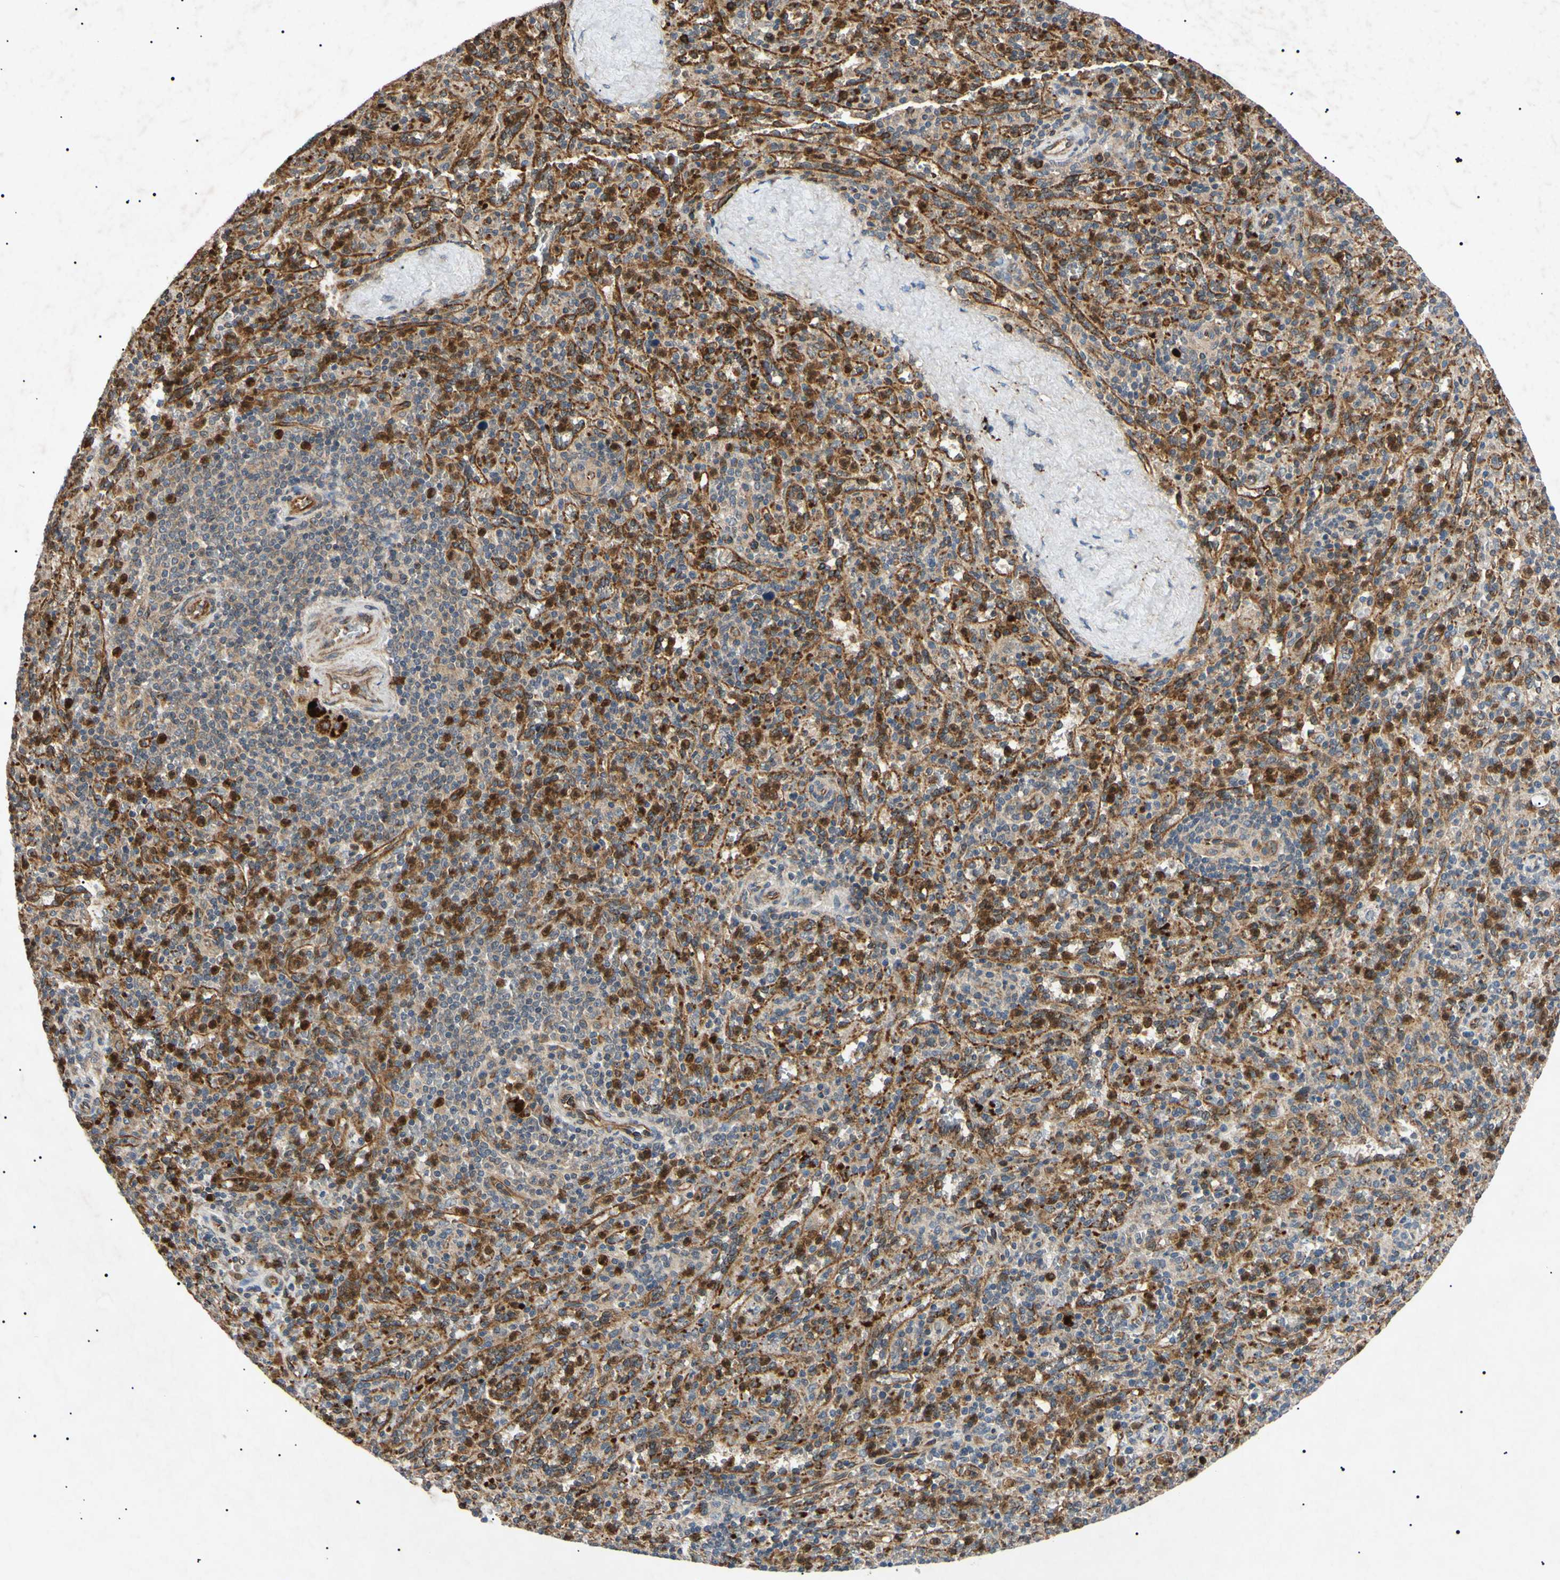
{"staining": {"intensity": "moderate", "quantity": "25%-75%", "location": "cytoplasmic/membranous,nuclear"}, "tissue": "spleen", "cell_type": "Cells in red pulp", "image_type": "normal", "snomed": [{"axis": "morphology", "description": "Normal tissue, NOS"}, {"axis": "topography", "description": "Spleen"}], "caption": "High-power microscopy captured an IHC histopathology image of normal spleen, revealing moderate cytoplasmic/membranous,nuclear positivity in about 25%-75% of cells in red pulp. (Brightfield microscopy of DAB IHC at high magnification).", "gene": "TUBB4A", "patient": {"sex": "male", "age": 36}}